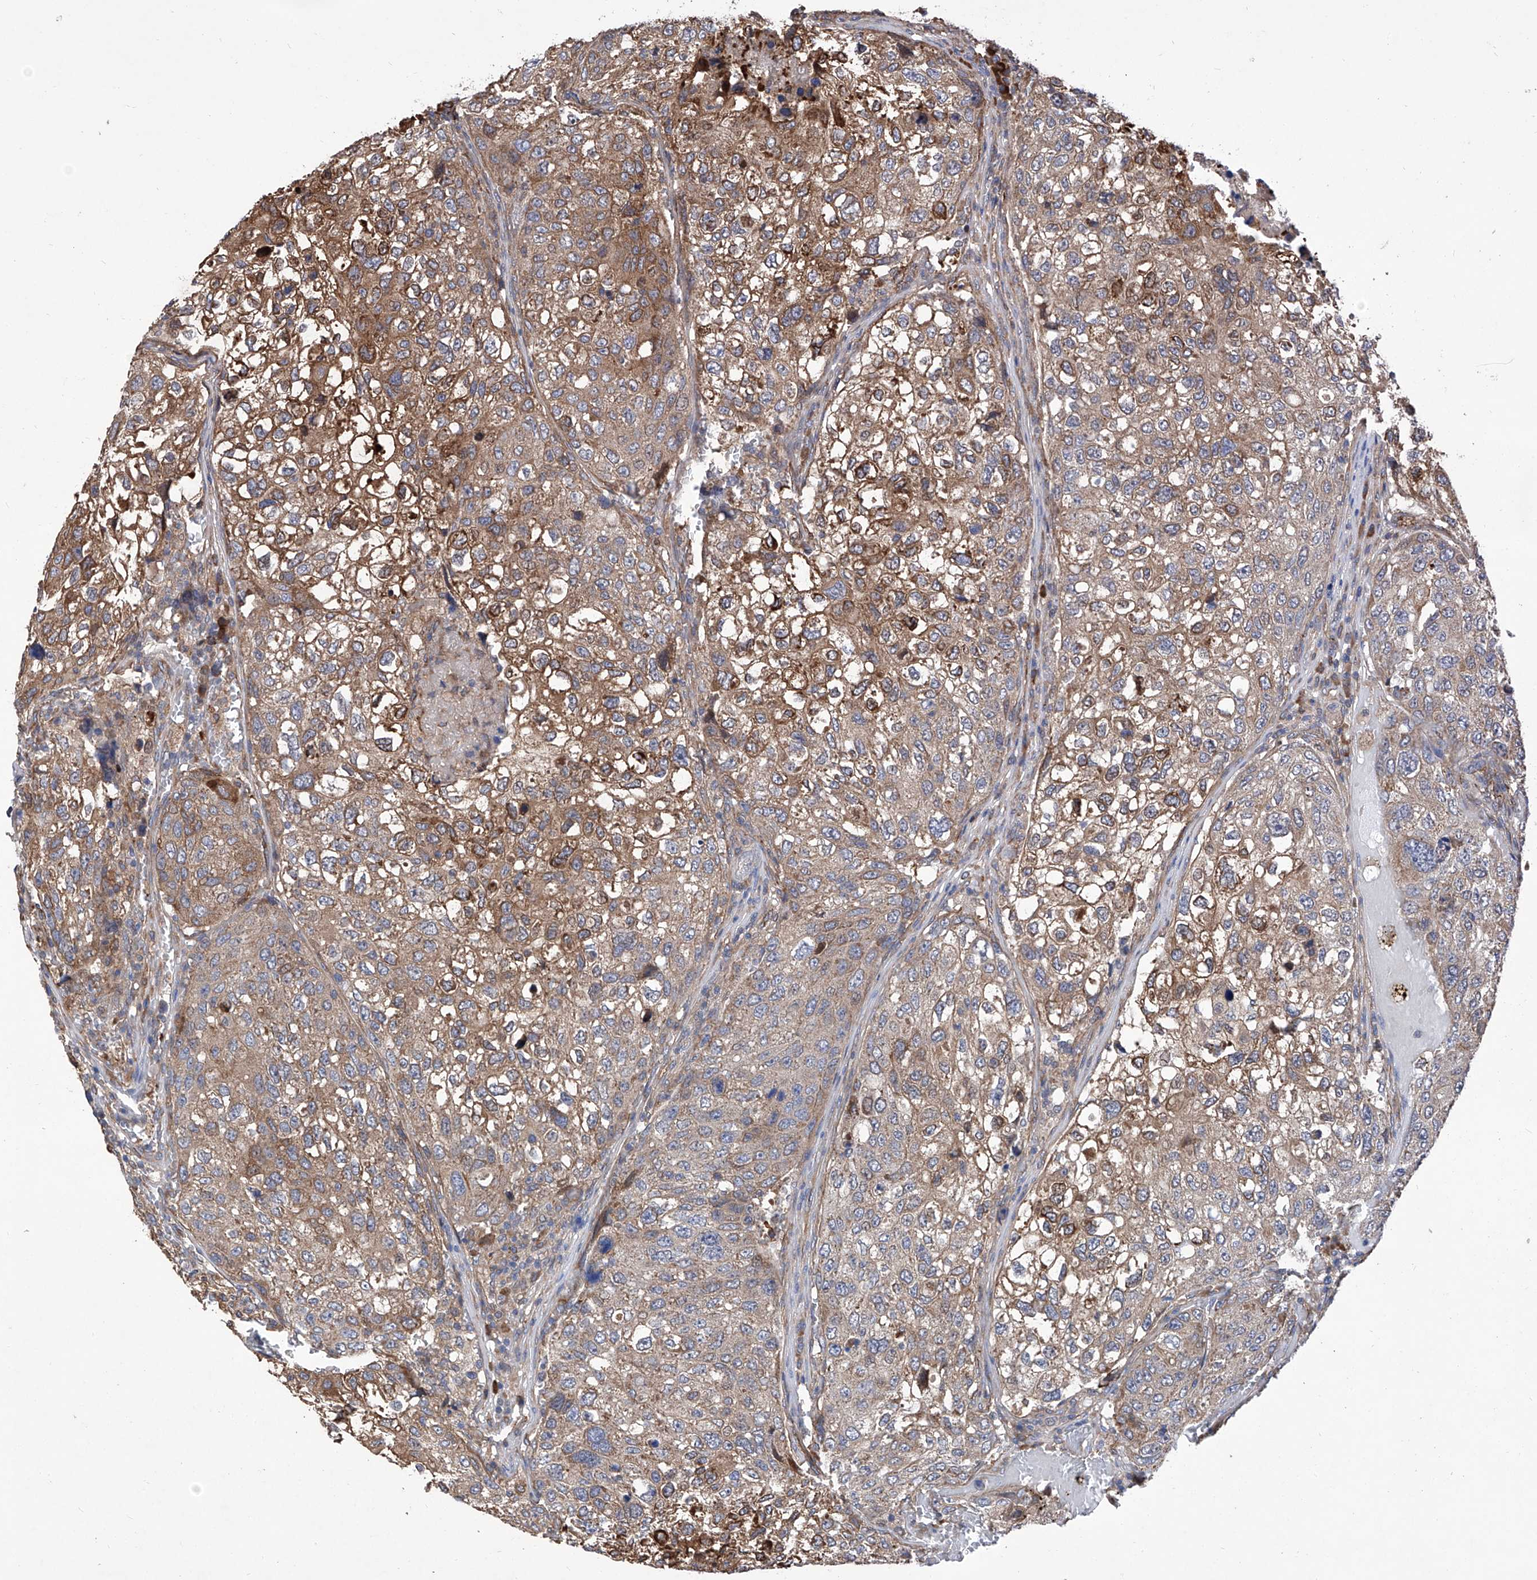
{"staining": {"intensity": "moderate", "quantity": ">75%", "location": "cytoplasmic/membranous"}, "tissue": "urothelial cancer", "cell_type": "Tumor cells", "image_type": "cancer", "snomed": [{"axis": "morphology", "description": "Urothelial carcinoma, High grade"}, {"axis": "topography", "description": "Lymph node"}, {"axis": "topography", "description": "Urinary bladder"}], "caption": "Urothelial cancer stained with a protein marker demonstrates moderate staining in tumor cells.", "gene": "INPP5B", "patient": {"sex": "male", "age": 51}}